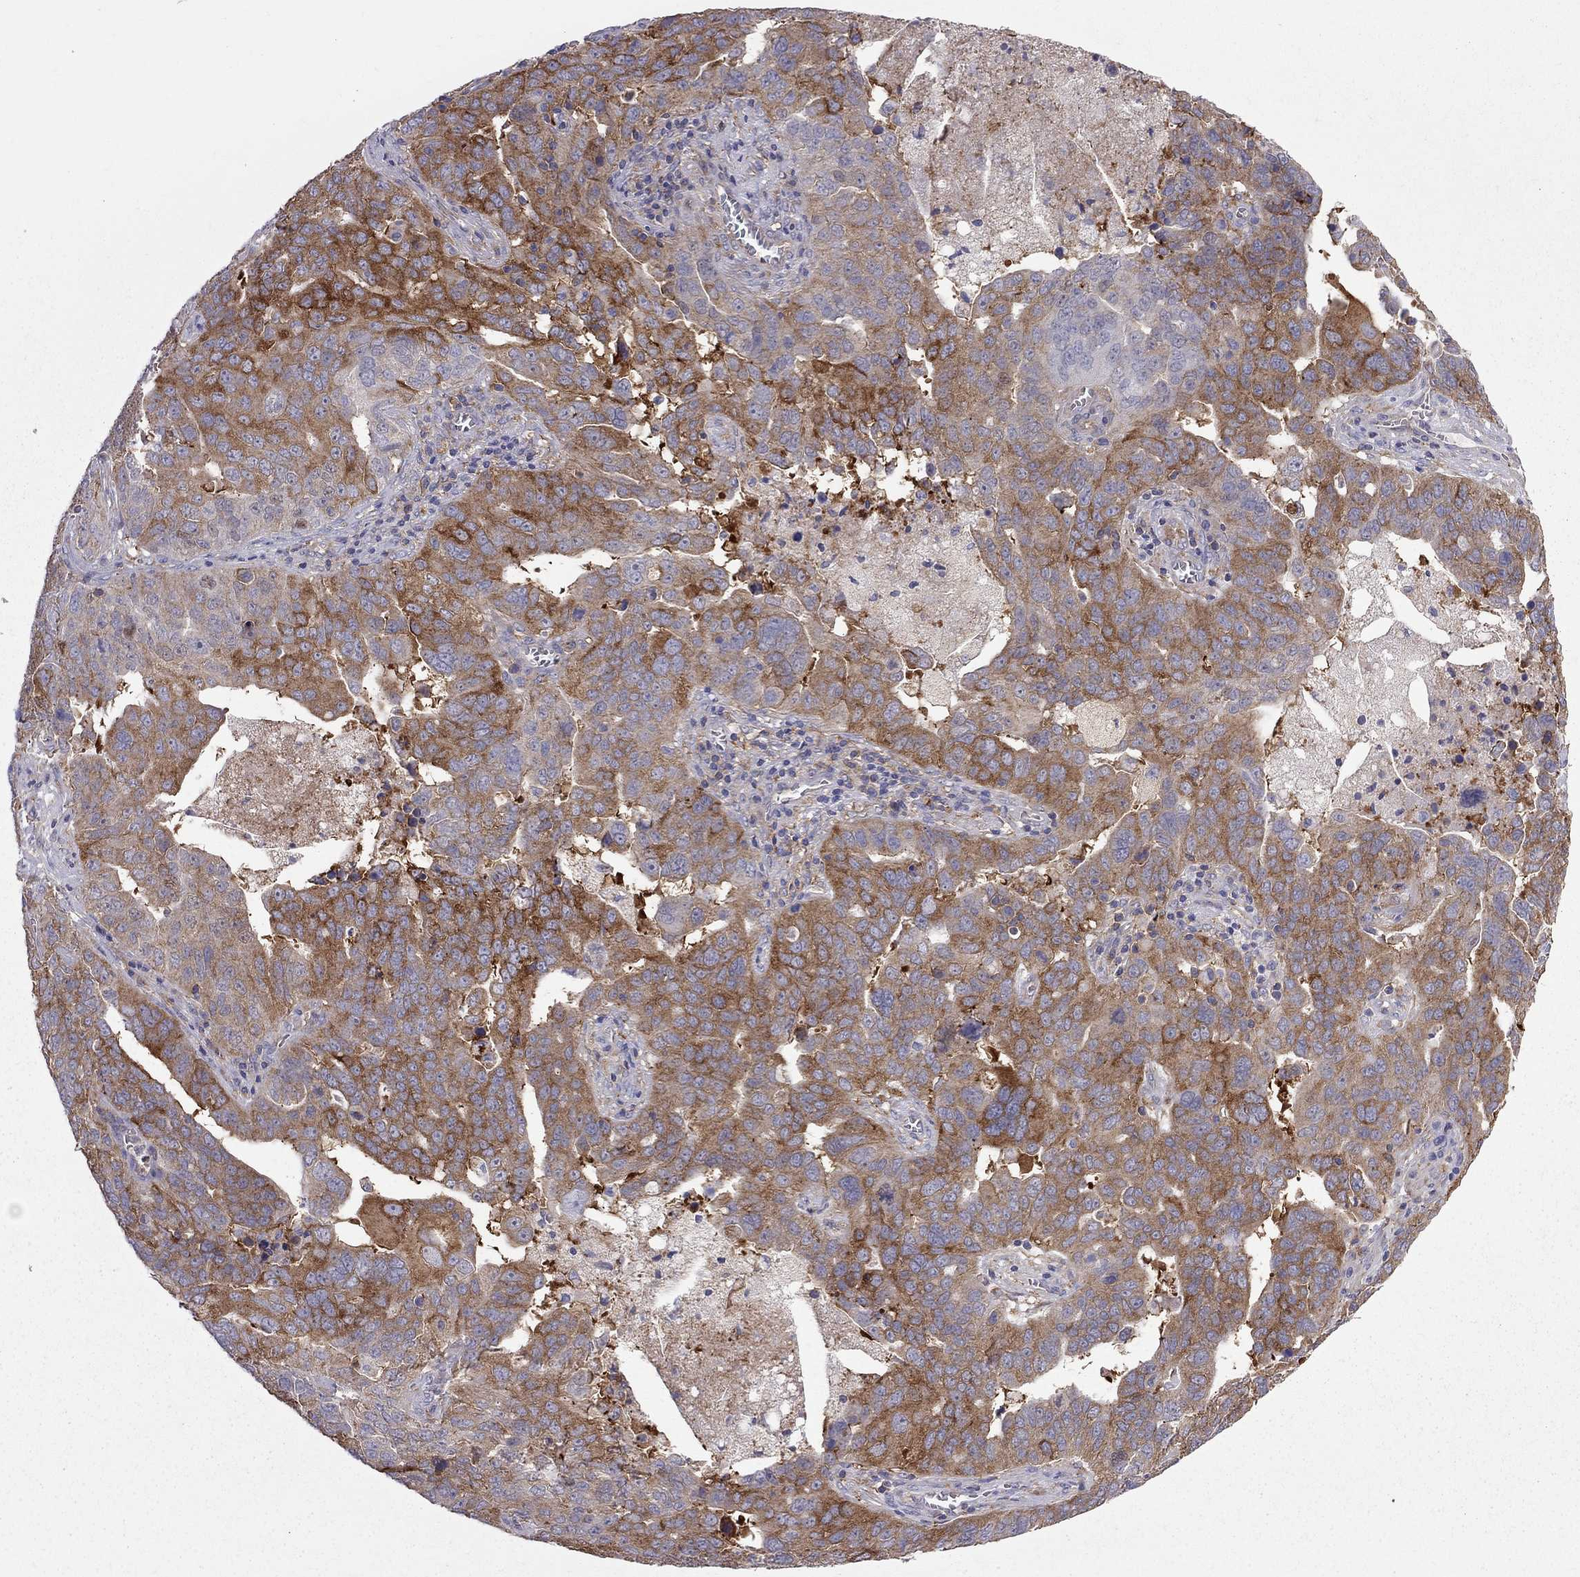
{"staining": {"intensity": "strong", "quantity": "25%-75%", "location": "cytoplasmic/membranous"}, "tissue": "ovarian cancer", "cell_type": "Tumor cells", "image_type": "cancer", "snomed": [{"axis": "morphology", "description": "Carcinoma, endometroid"}, {"axis": "topography", "description": "Soft tissue"}, {"axis": "topography", "description": "Ovary"}], "caption": "This image reveals immunohistochemistry staining of human ovarian cancer, with high strong cytoplasmic/membranous positivity in approximately 25%-75% of tumor cells.", "gene": "EIF4E3", "patient": {"sex": "female", "age": 52}}